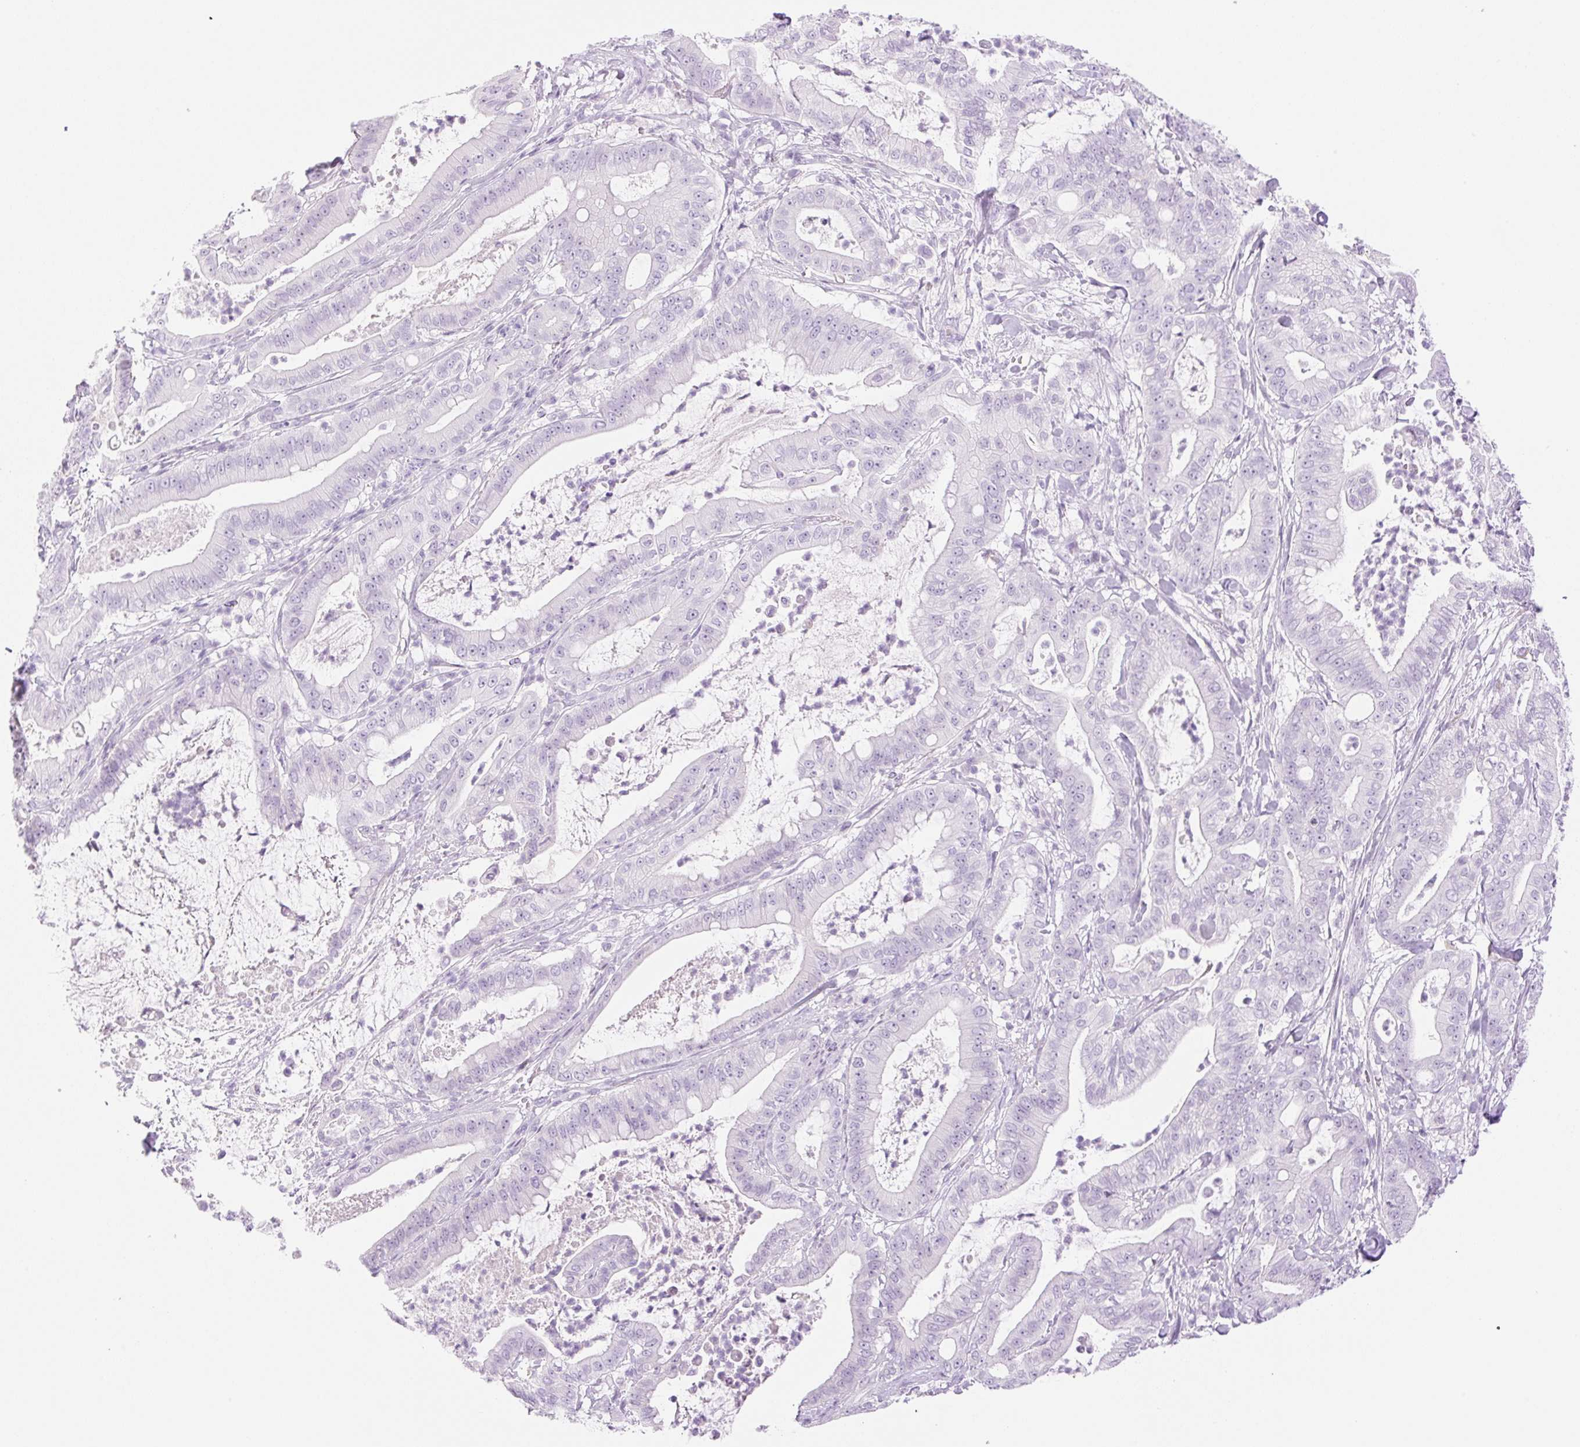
{"staining": {"intensity": "negative", "quantity": "none", "location": "none"}, "tissue": "pancreatic cancer", "cell_type": "Tumor cells", "image_type": "cancer", "snomed": [{"axis": "morphology", "description": "Adenocarcinoma, NOS"}, {"axis": "topography", "description": "Pancreas"}], "caption": "Tumor cells are negative for brown protein staining in pancreatic cancer.", "gene": "SP140L", "patient": {"sex": "male", "age": 71}}